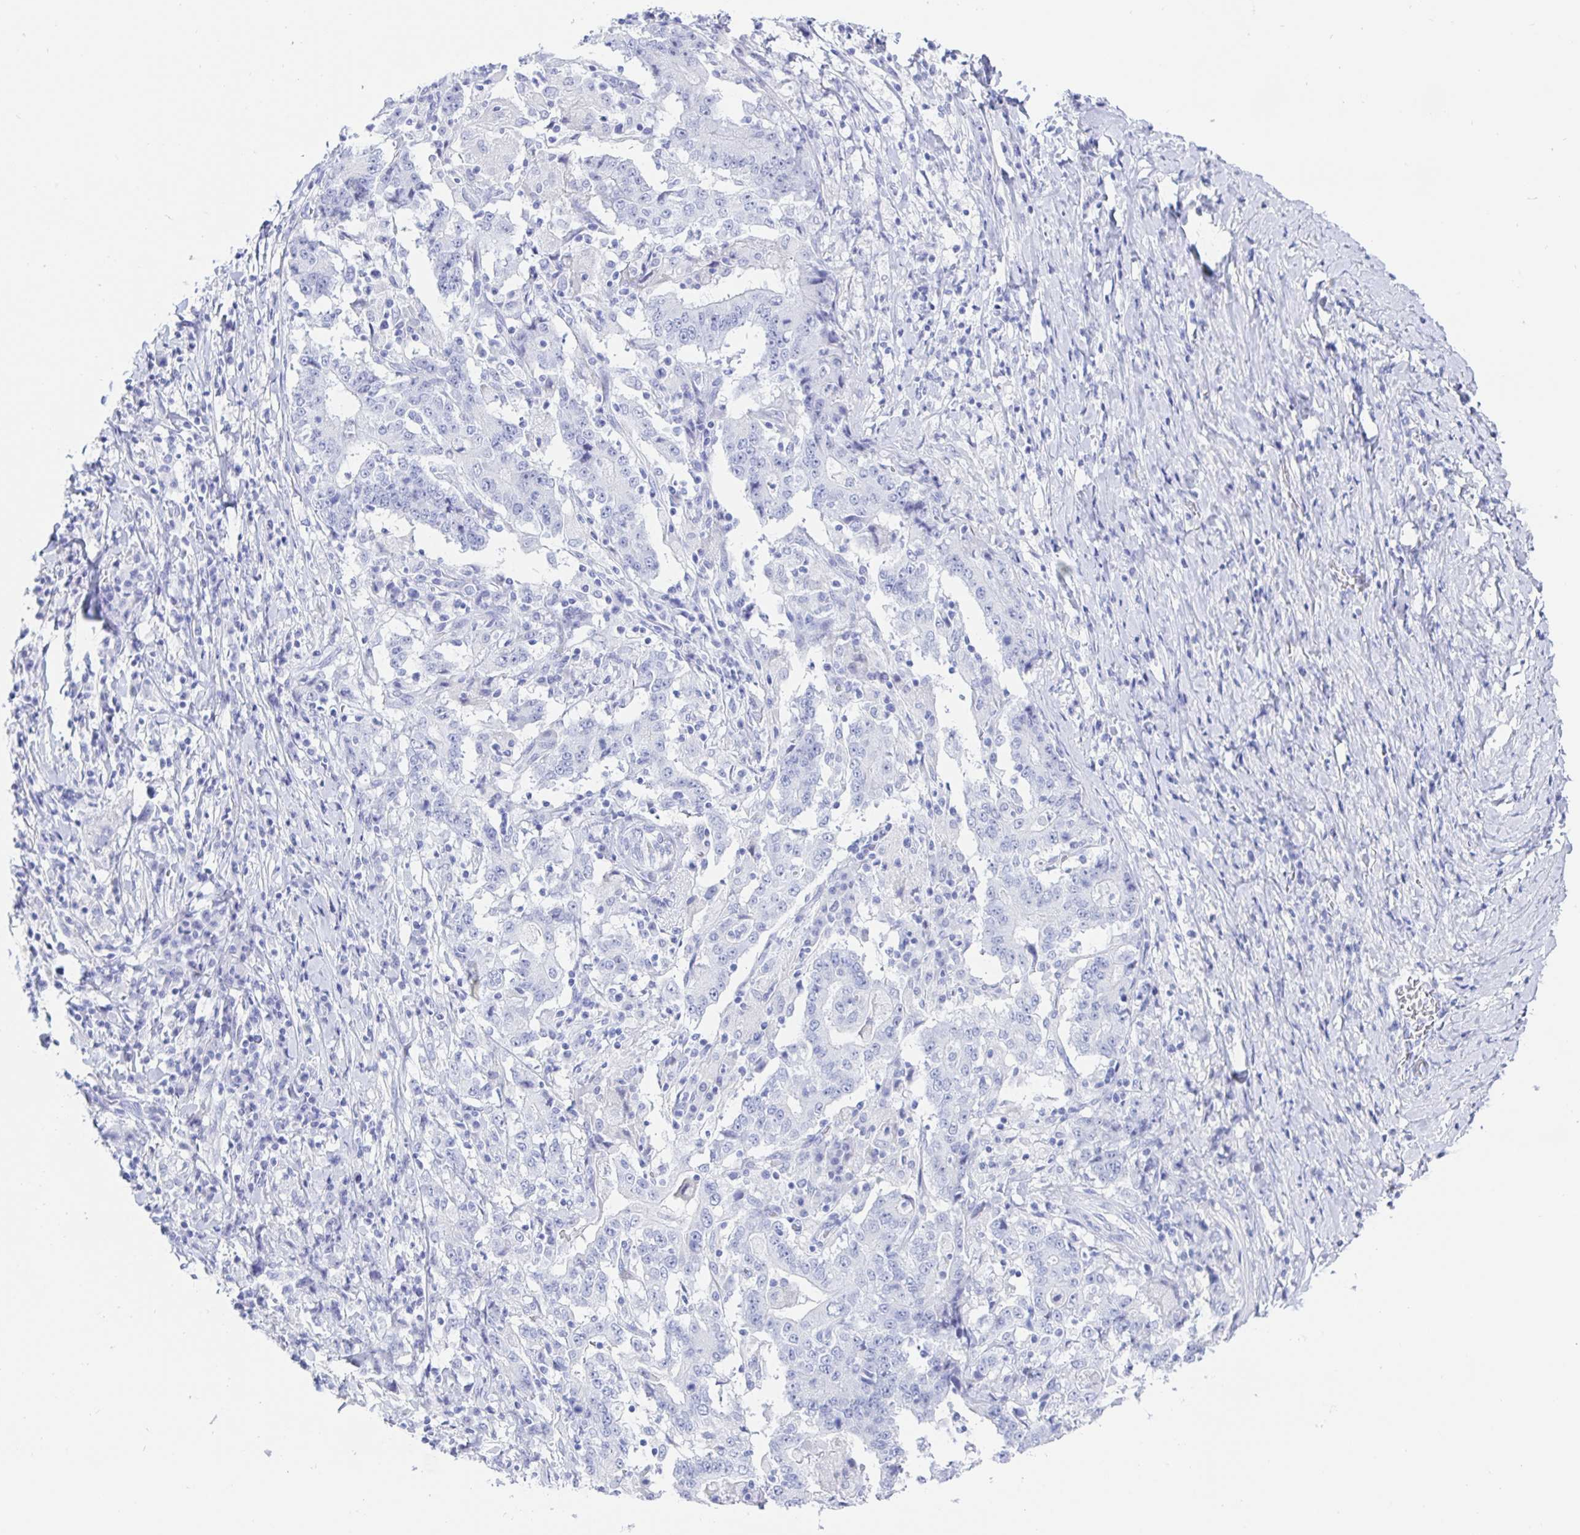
{"staining": {"intensity": "negative", "quantity": "none", "location": "none"}, "tissue": "stomach cancer", "cell_type": "Tumor cells", "image_type": "cancer", "snomed": [{"axis": "morphology", "description": "Normal tissue, NOS"}, {"axis": "morphology", "description": "Adenocarcinoma, NOS"}, {"axis": "topography", "description": "Stomach, upper"}, {"axis": "topography", "description": "Stomach"}], "caption": "Immunohistochemistry photomicrograph of neoplastic tissue: human adenocarcinoma (stomach) stained with DAB (3,3'-diaminobenzidine) reveals no significant protein staining in tumor cells. (Brightfield microscopy of DAB IHC at high magnification).", "gene": "KCNH6", "patient": {"sex": "male", "age": 59}}